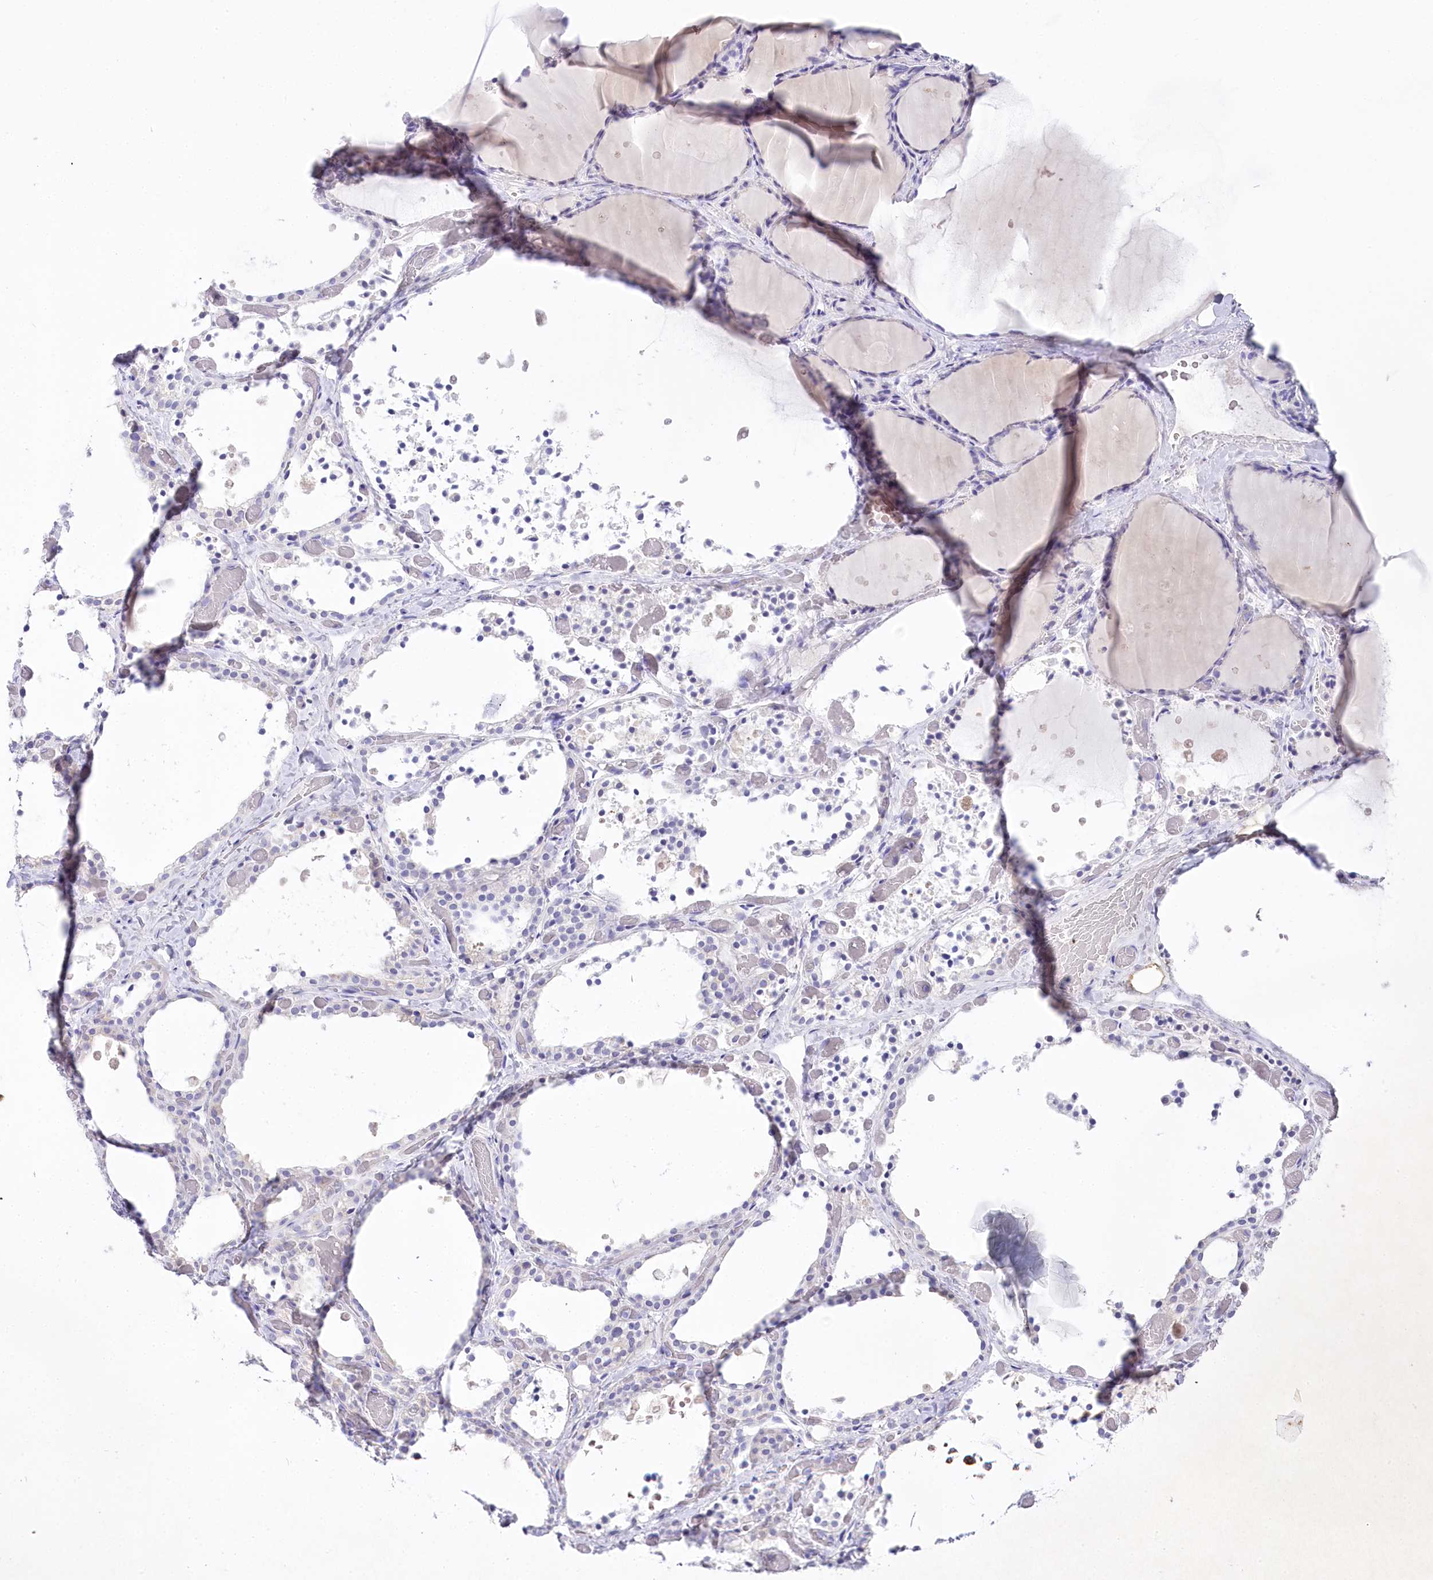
{"staining": {"intensity": "negative", "quantity": "none", "location": "none"}, "tissue": "thyroid gland", "cell_type": "Glandular cells", "image_type": "normal", "snomed": [{"axis": "morphology", "description": "Normal tissue, NOS"}, {"axis": "topography", "description": "Thyroid gland"}], "caption": "Benign thyroid gland was stained to show a protein in brown. There is no significant expression in glandular cells. (DAB immunohistochemistry with hematoxylin counter stain).", "gene": "MYOZ1", "patient": {"sex": "female", "age": 44}}